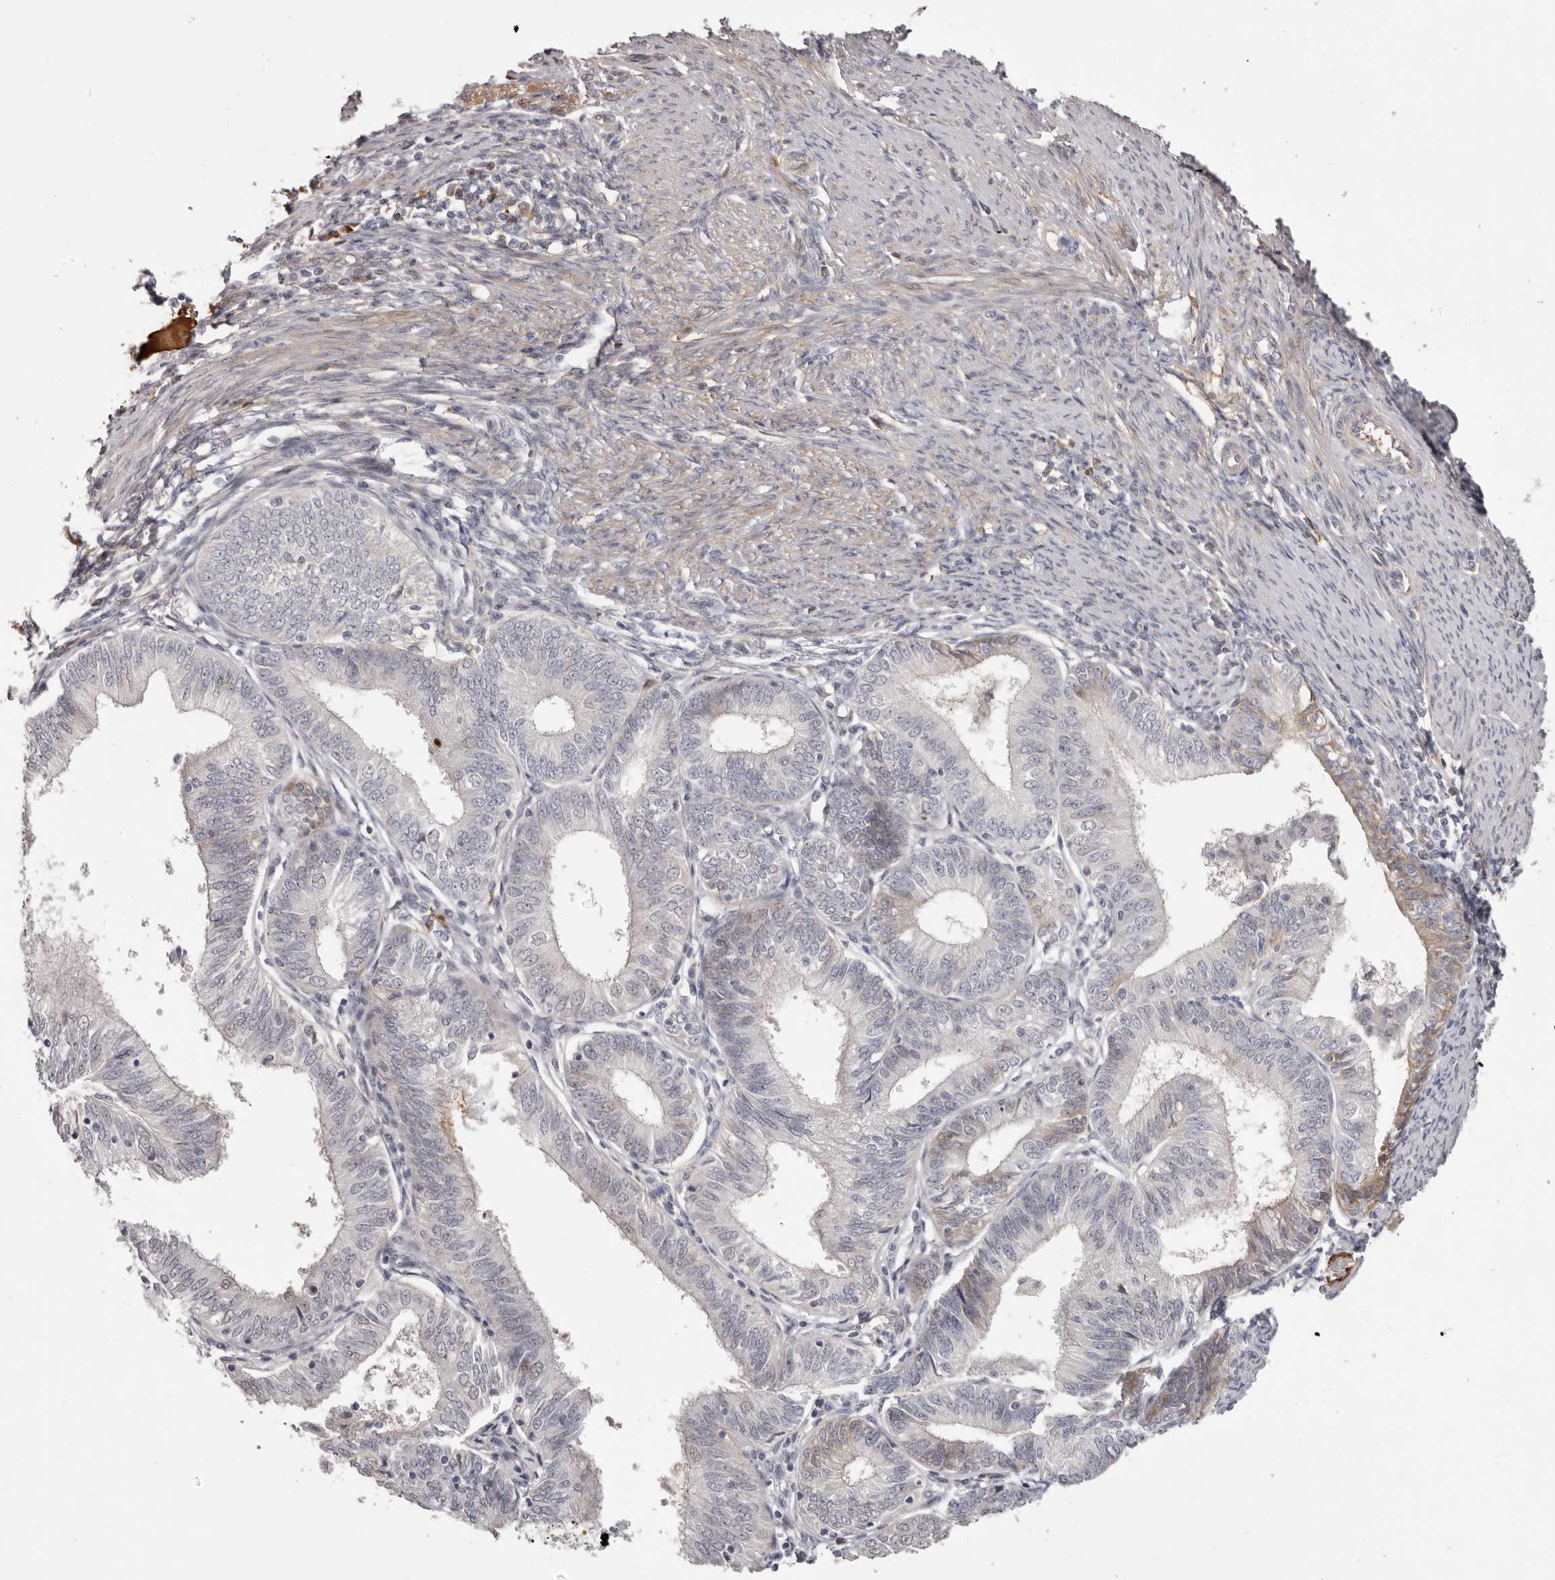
{"staining": {"intensity": "weak", "quantity": "<25%", "location": "cytoplasmic/membranous"}, "tissue": "endometrial cancer", "cell_type": "Tumor cells", "image_type": "cancer", "snomed": [{"axis": "morphology", "description": "Adenocarcinoma, NOS"}, {"axis": "topography", "description": "Endometrium"}], "caption": "Tumor cells show no significant protein positivity in endometrial cancer.", "gene": "OTUD3", "patient": {"sex": "female", "age": 51}}